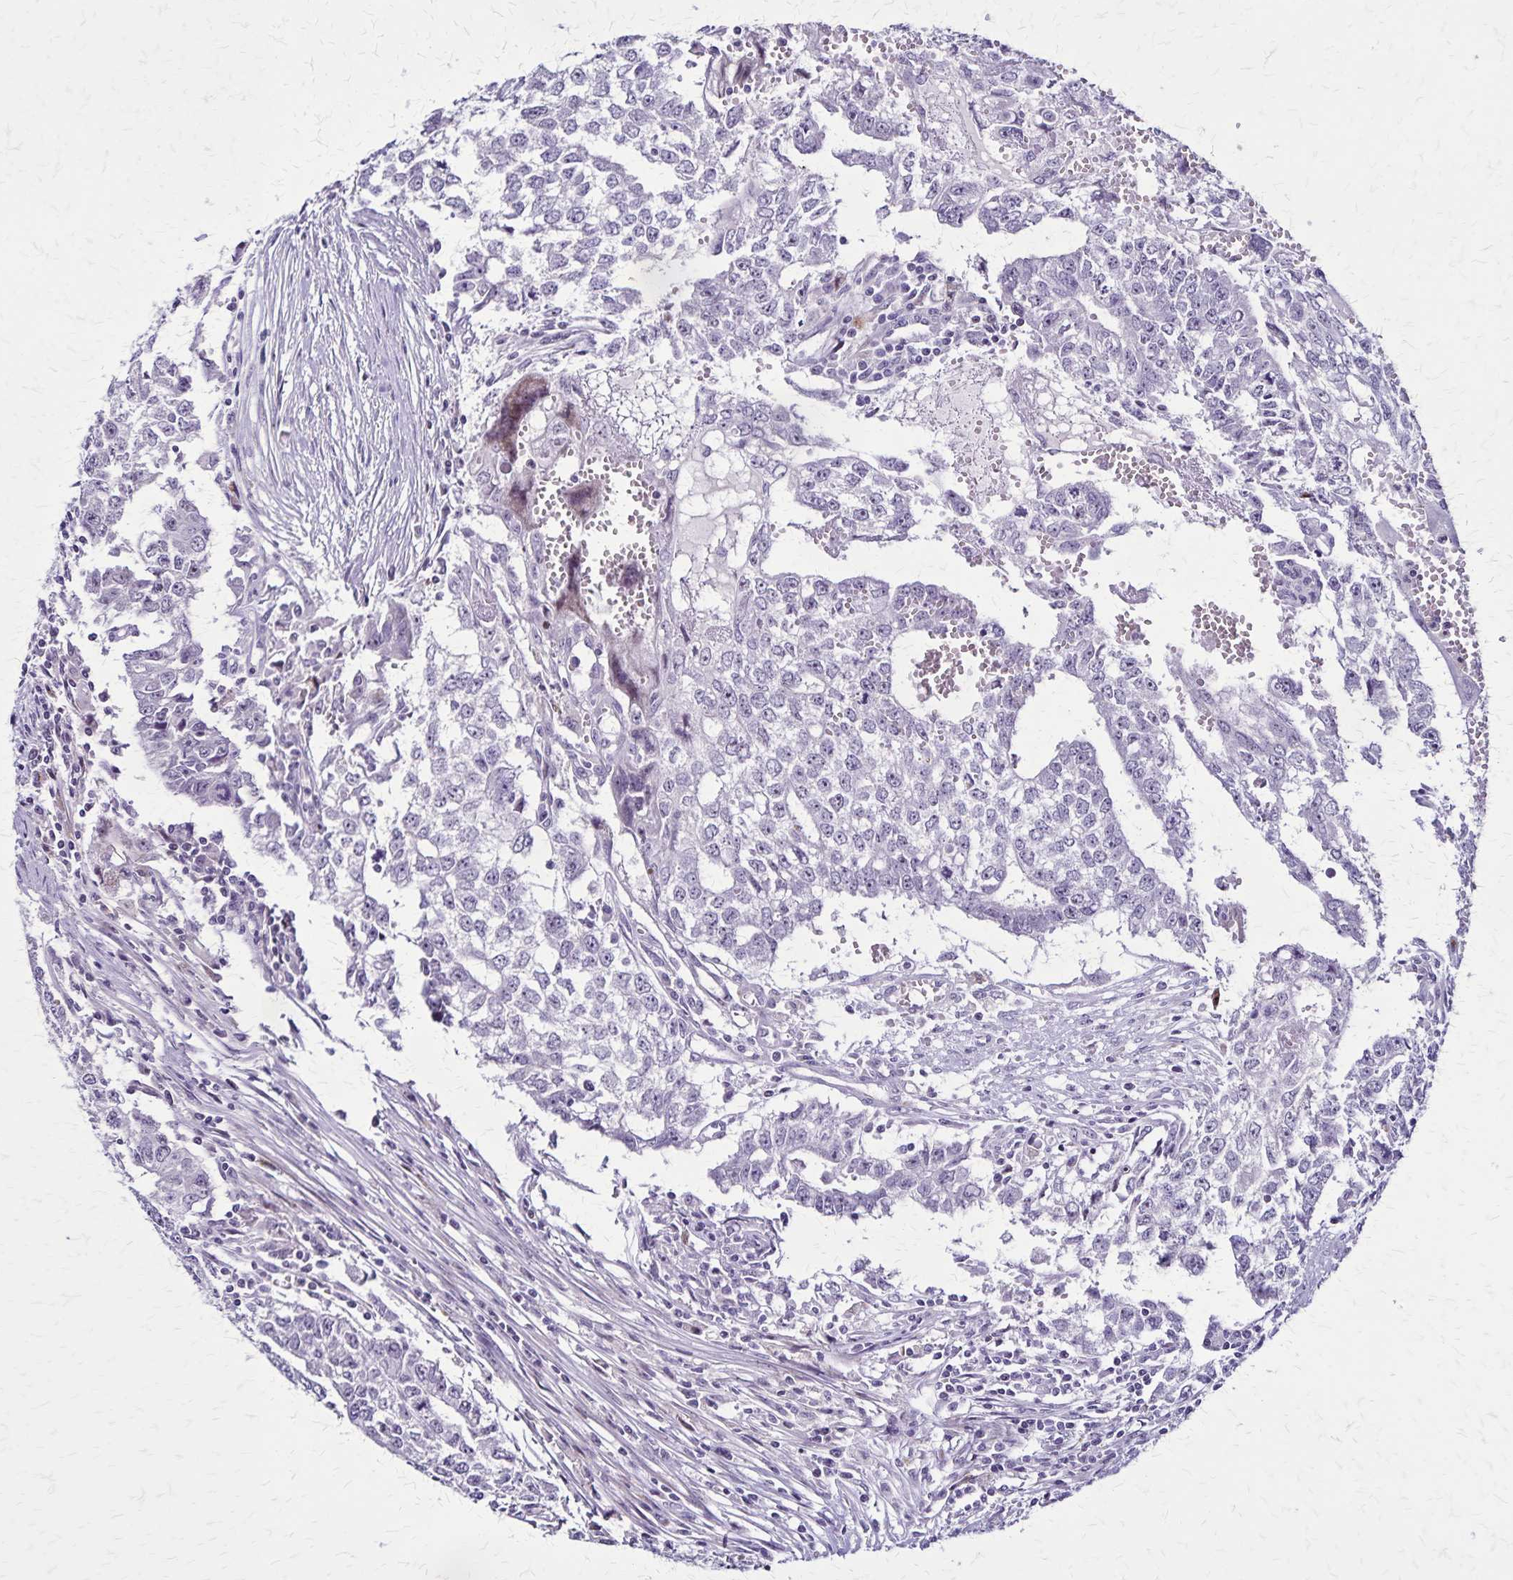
{"staining": {"intensity": "negative", "quantity": "none", "location": "none"}, "tissue": "testis cancer", "cell_type": "Tumor cells", "image_type": "cancer", "snomed": [{"axis": "morphology", "description": "Carcinoma, Embryonal, NOS"}, {"axis": "morphology", "description": "Teratoma, malignant, NOS"}, {"axis": "topography", "description": "Testis"}], "caption": "A high-resolution micrograph shows IHC staining of testis cancer, which shows no significant positivity in tumor cells.", "gene": "OR51B5", "patient": {"sex": "male", "age": 24}}